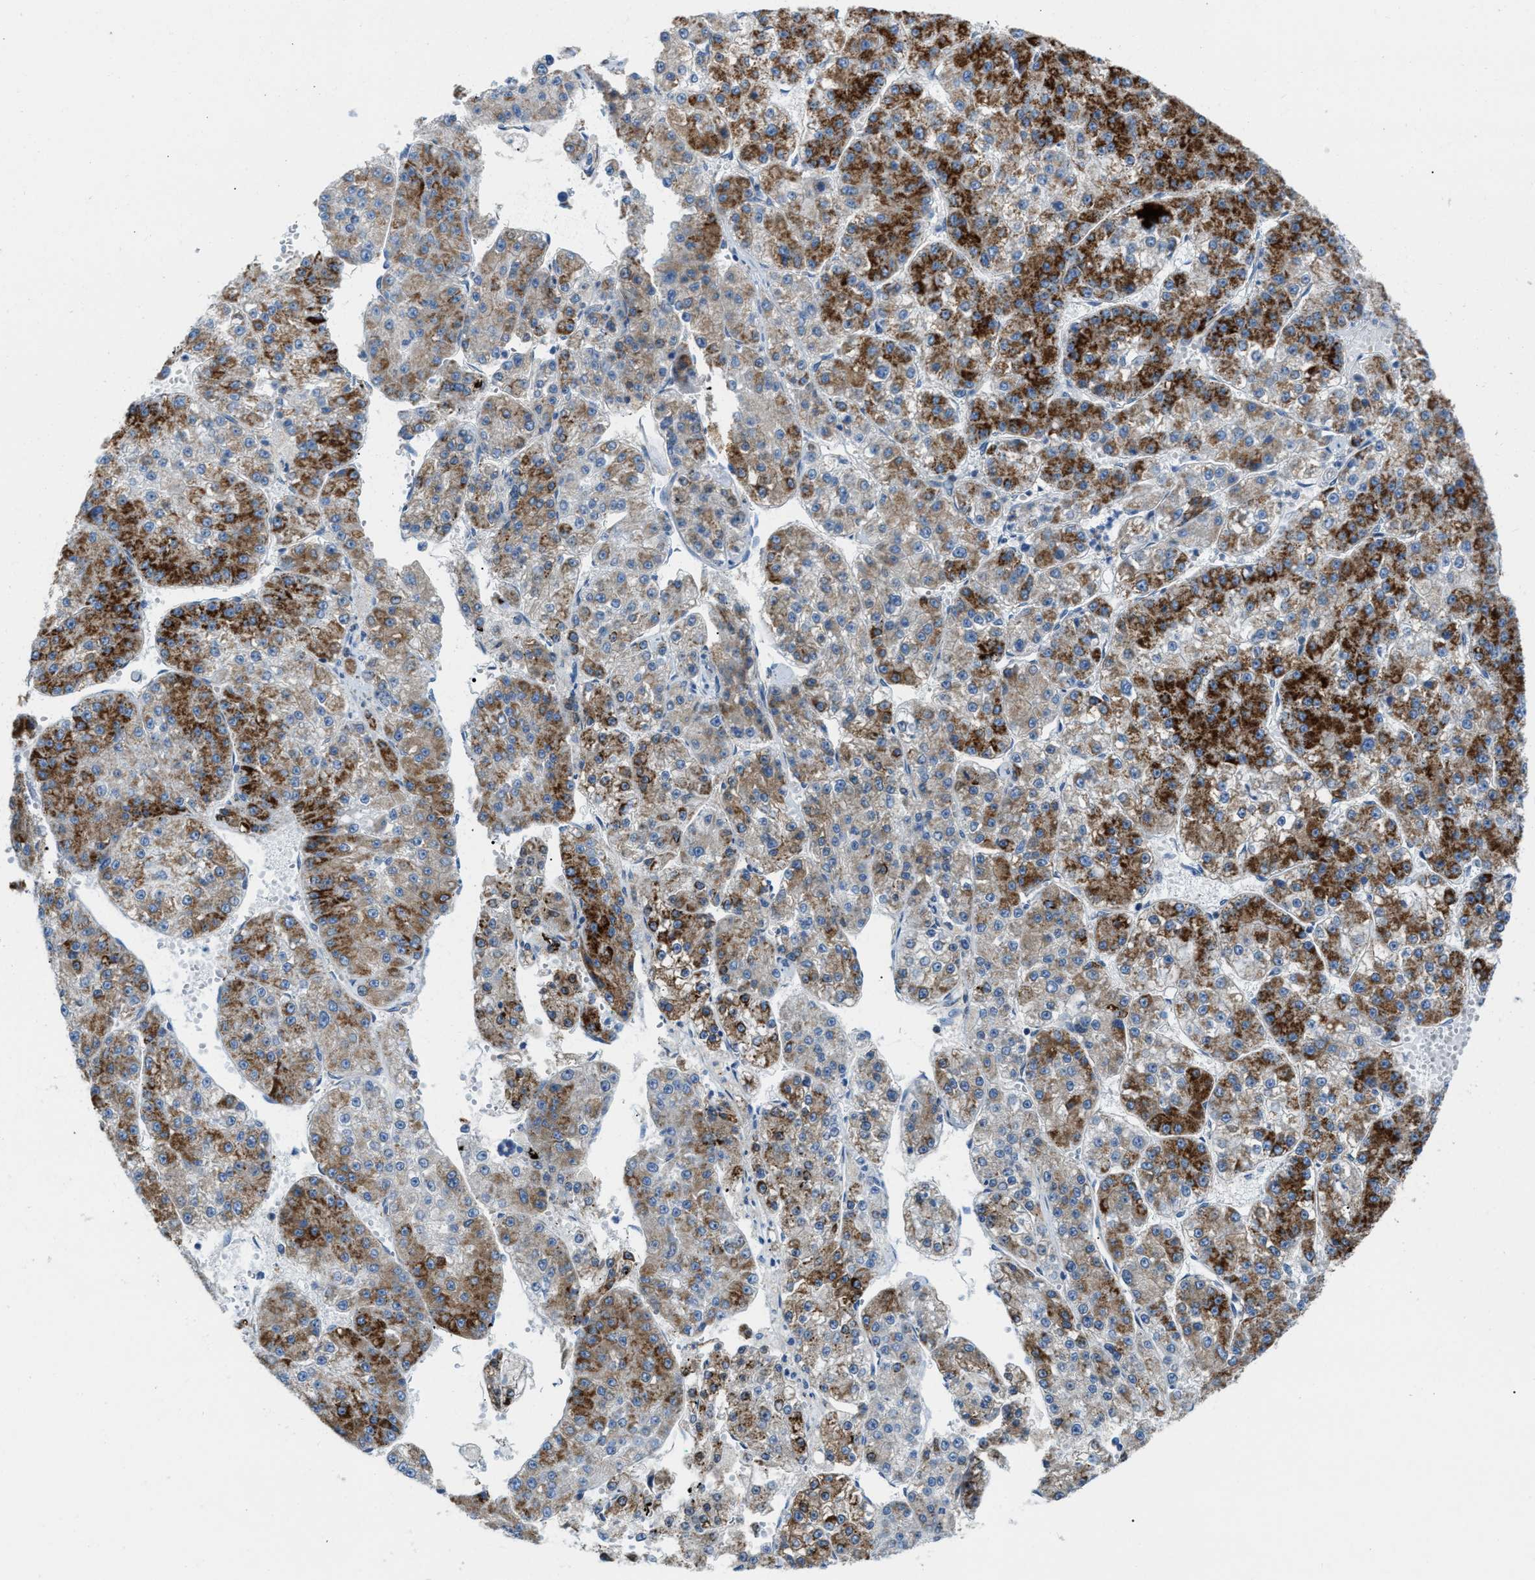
{"staining": {"intensity": "strong", "quantity": ">75%", "location": "cytoplasmic/membranous"}, "tissue": "liver cancer", "cell_type": "Tumor cells", "image_type": "cancer", "snomed": [{"axis": "morphology", "description": "Carcinoma, Hepatocellular, NOS"}, {"axis": "topography", "description": "Liver"}], "caption": "Liver cancer stained with a protein marker shows strong staining in tumor cells.", "gene": "JADE1", "patient": {"sex": "female", "age": 73}}